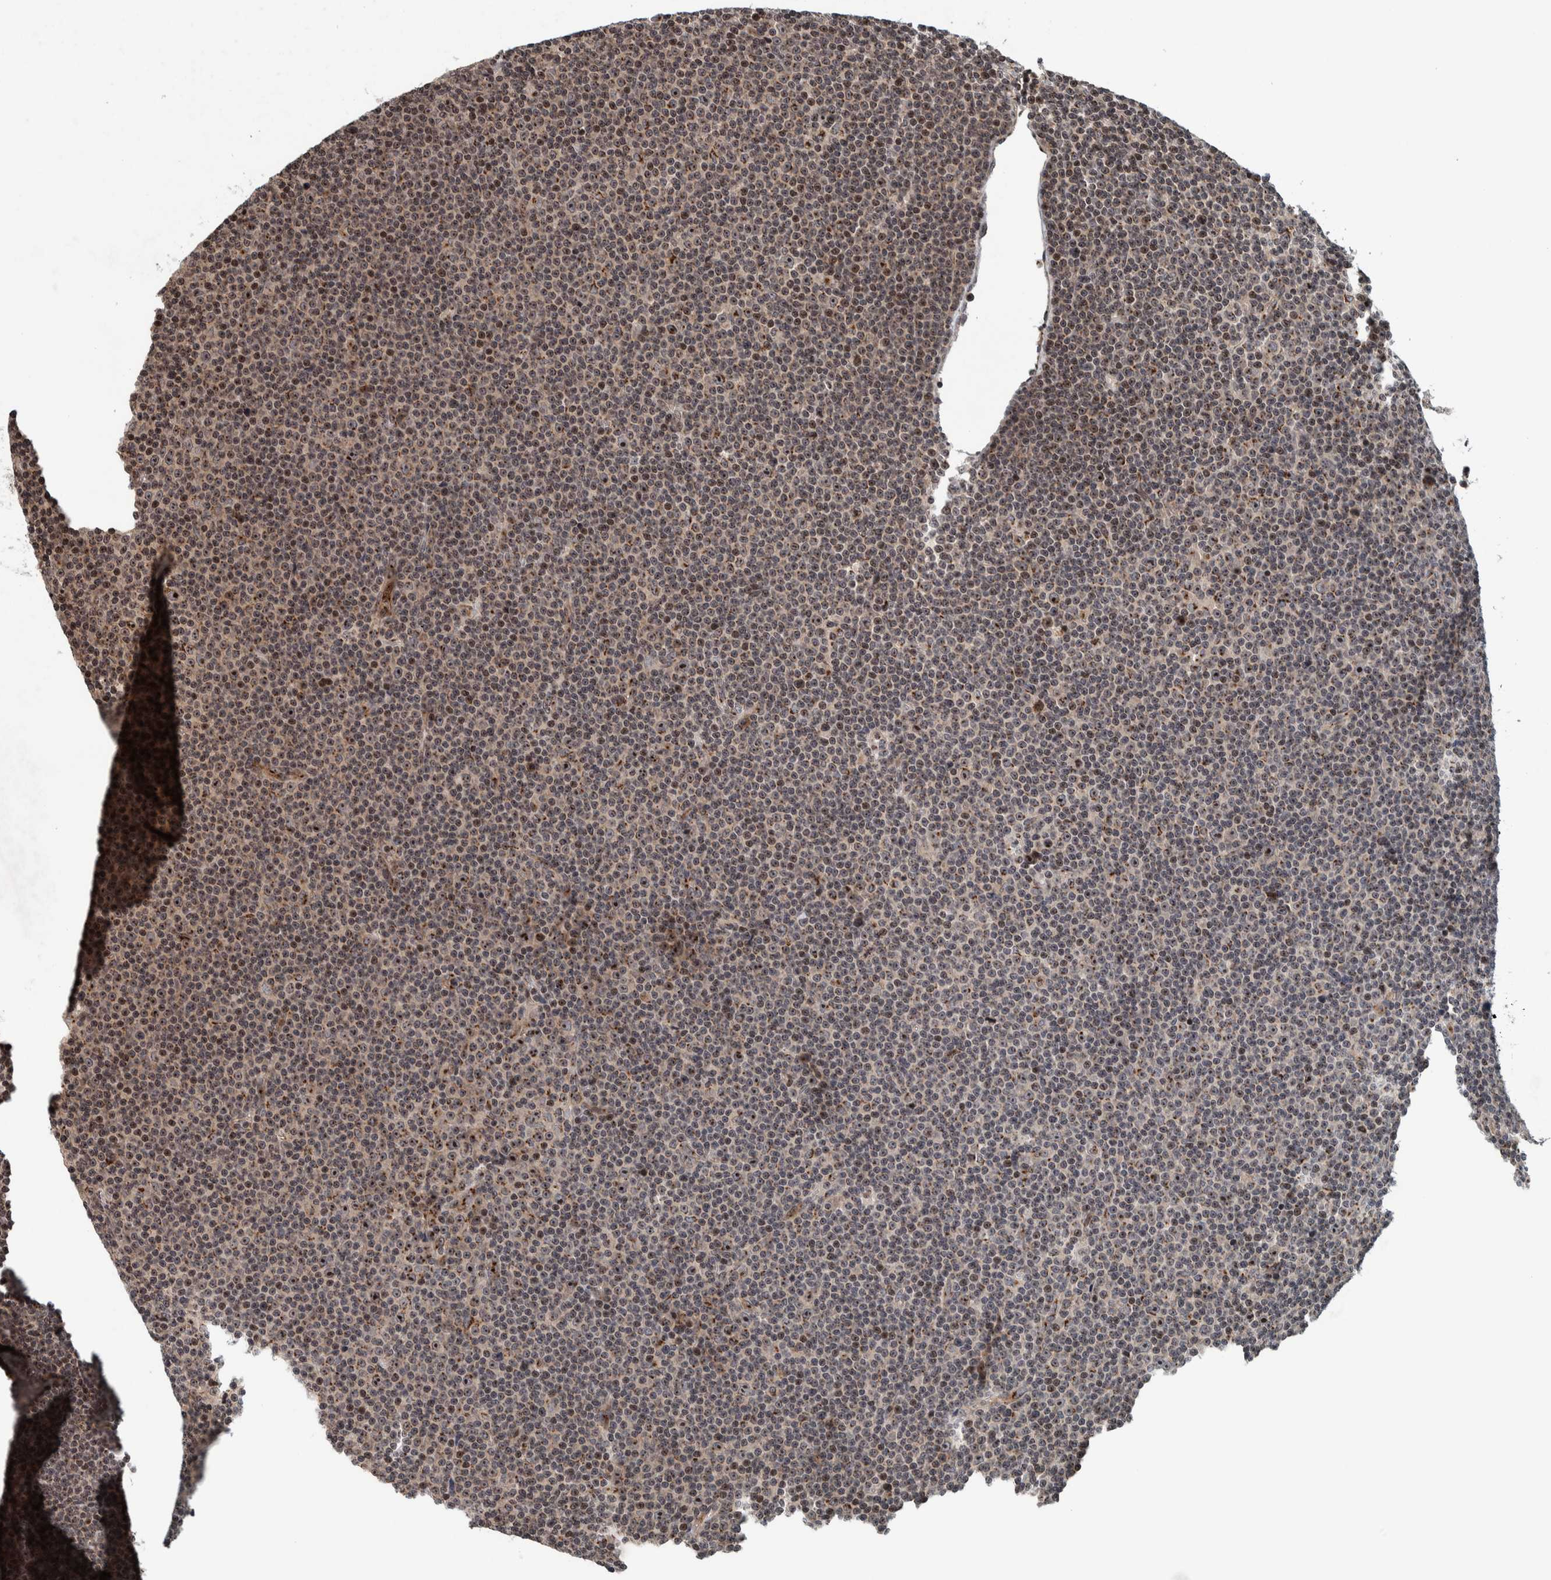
{"staining": {"intensity": "moderate", "quantity": "25%-75%", "location": "cytoplasmic/membranous,nuclear"}, "tissue": "lymphoma", "cell_type": "Tumor cells", "image_type": "cancer", "snomed": [{"axis": "morphology", "description": "Malignant lymphoma, non-Hodgkin's type, Low grade"}, {"axis": "topography", "description": "Lymph node"}], "caption": "Protein analysis of lymphoma tissue shows moderate cytoplasmic/membranous and nuclear positivity in about 25%-75% of tumor cells.", "gene": "CCDC182", "patient": {"sex": "female", "age": 67}}